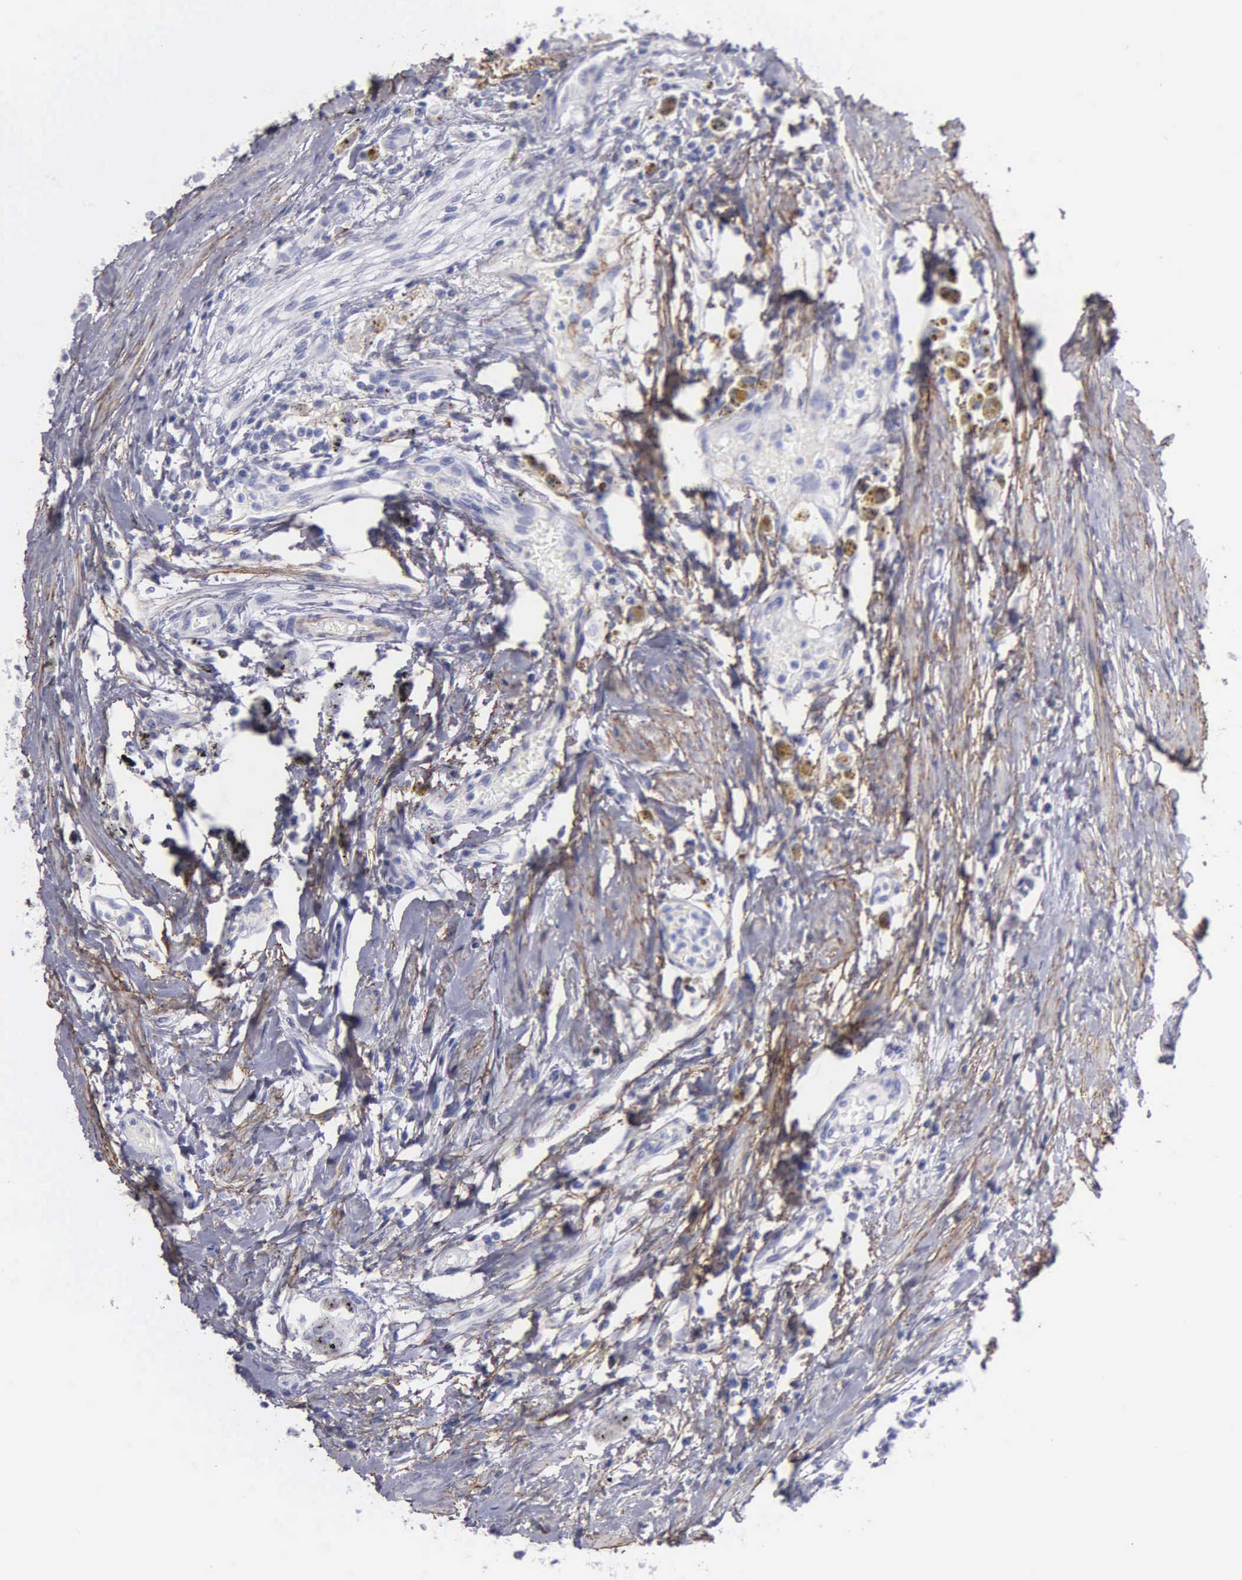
{"staining": {"intensity": "negative", "quantity": "none", "location": "none"}, "tissue": "urothelial cancer", "cell_type": "Tumor cells", "image_type": "cancer", "snomed": [{"axis": "morphology", "description": "Urothelial carcinoma, High grade"}, {"axis": "topography", "description": "Urinary bladder"}], "caption": "An image of high-grade urothelial carcinoma stained for a protein shows no brown staining in tumor cells.", "gene": "FBLN5", "patient": {"sex": "male", "age": 78}}